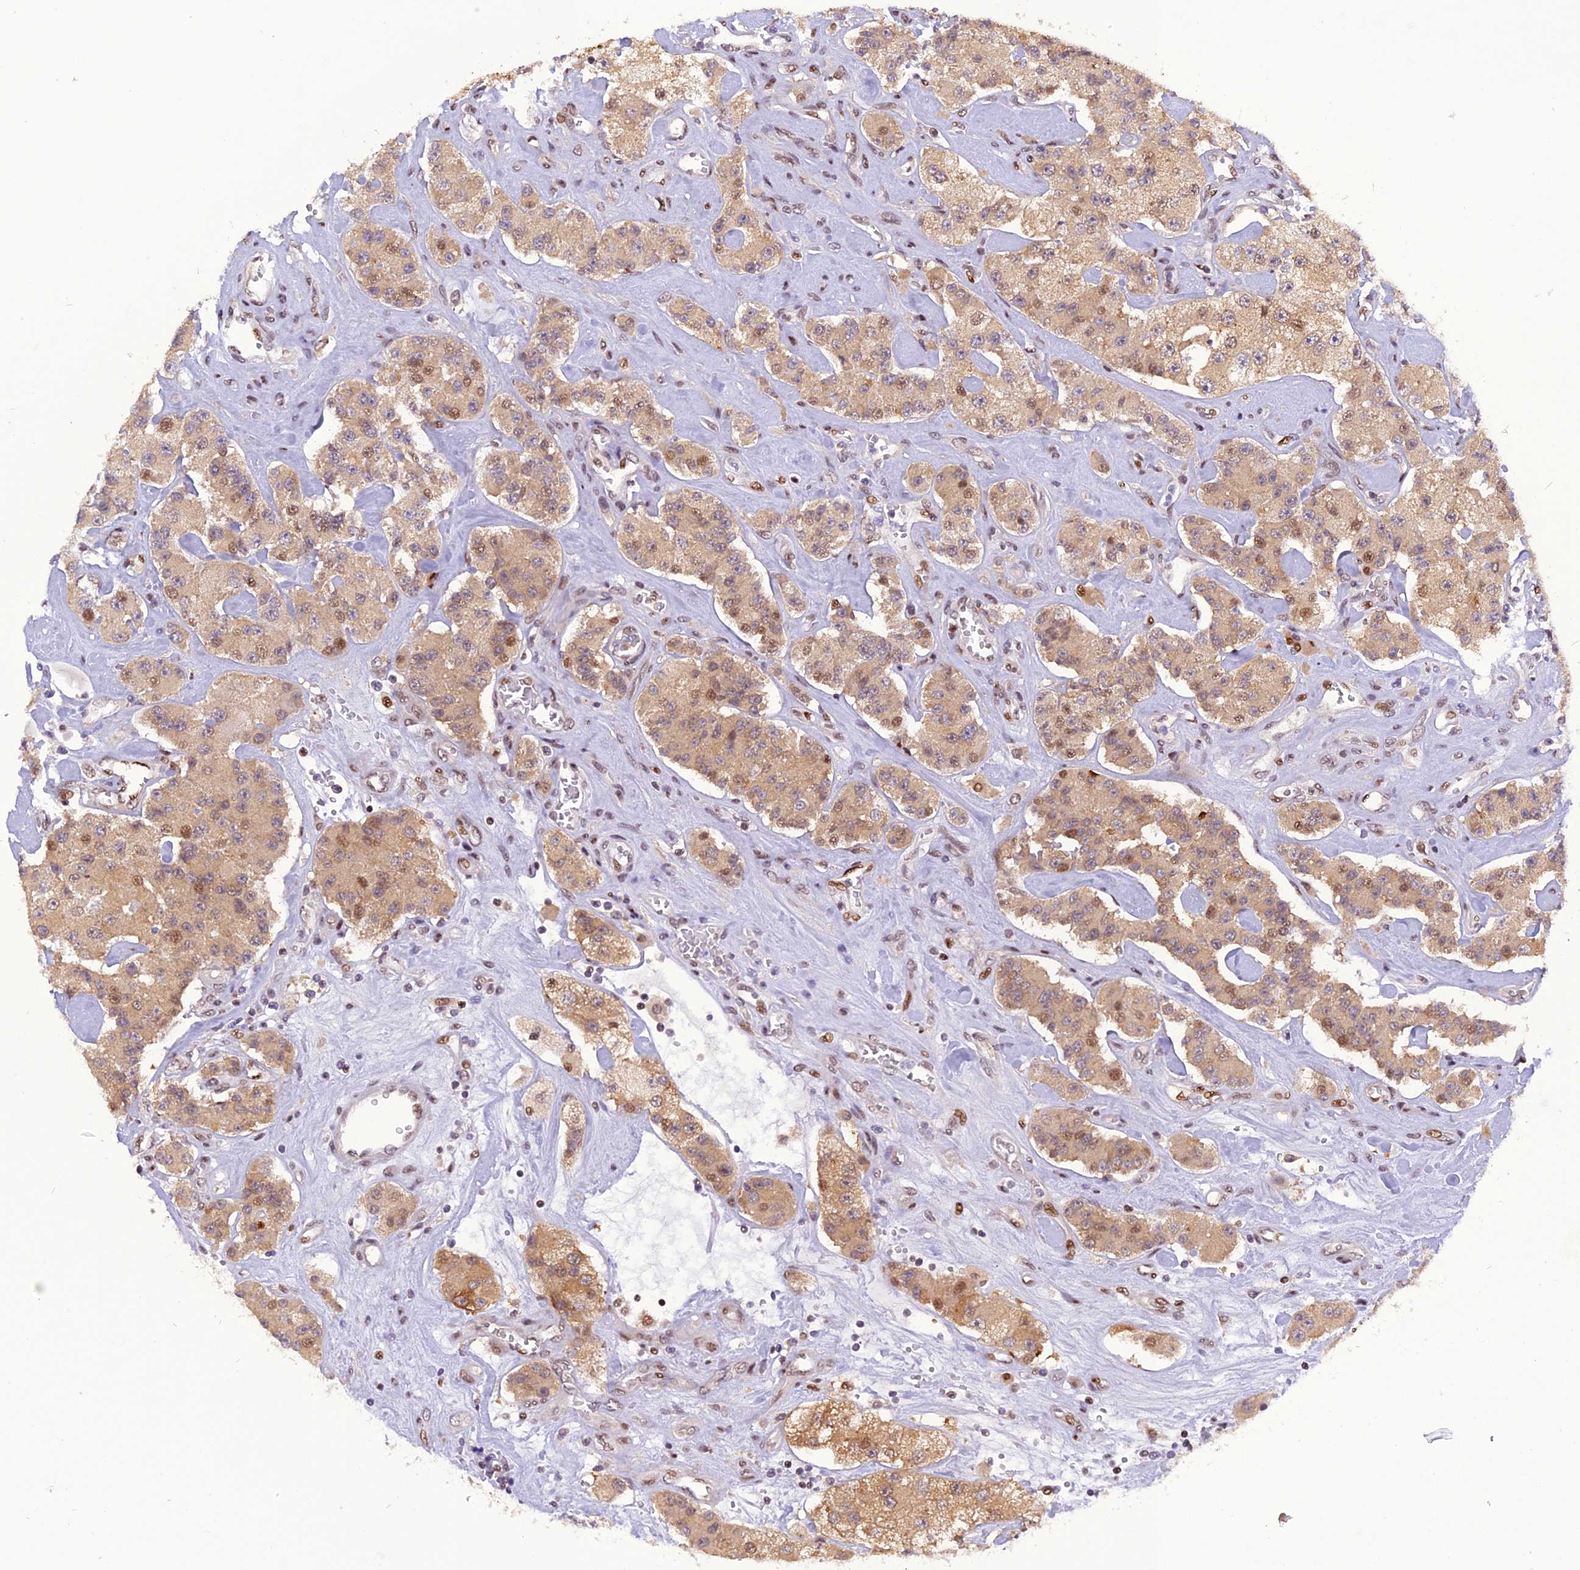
{"staining": {"intensity": "moderate", "quantity": ">75%", "location": "cytoplasmic/membranous,nuclear"}, "tissue": "carcinoid", "cell_type": "Tumor cells", "image_type": "cancer", "snomed": [{"axis": "morphology", "description": "Carcinoid, malignant, NOS"}, {"axis": "topography", "description": "Pancreas"}], "caption": "Immunohistochemistry staining of carcinoid (malignant), which shows medium levels of moderate cytoplasmic/membranous and nuclear expression in approximately >75% of tumor cells indicating moderate cytoplasmic/membranous and nuclear protein positivity. The staining was performed using DAB (3,3'-diaminobenzidine) (brown) for protein detection and nuclei were counterstained in hematoxylin (blue).", "gene": "RABGGTA", "patient": {"sex": "male", "age": 41}}